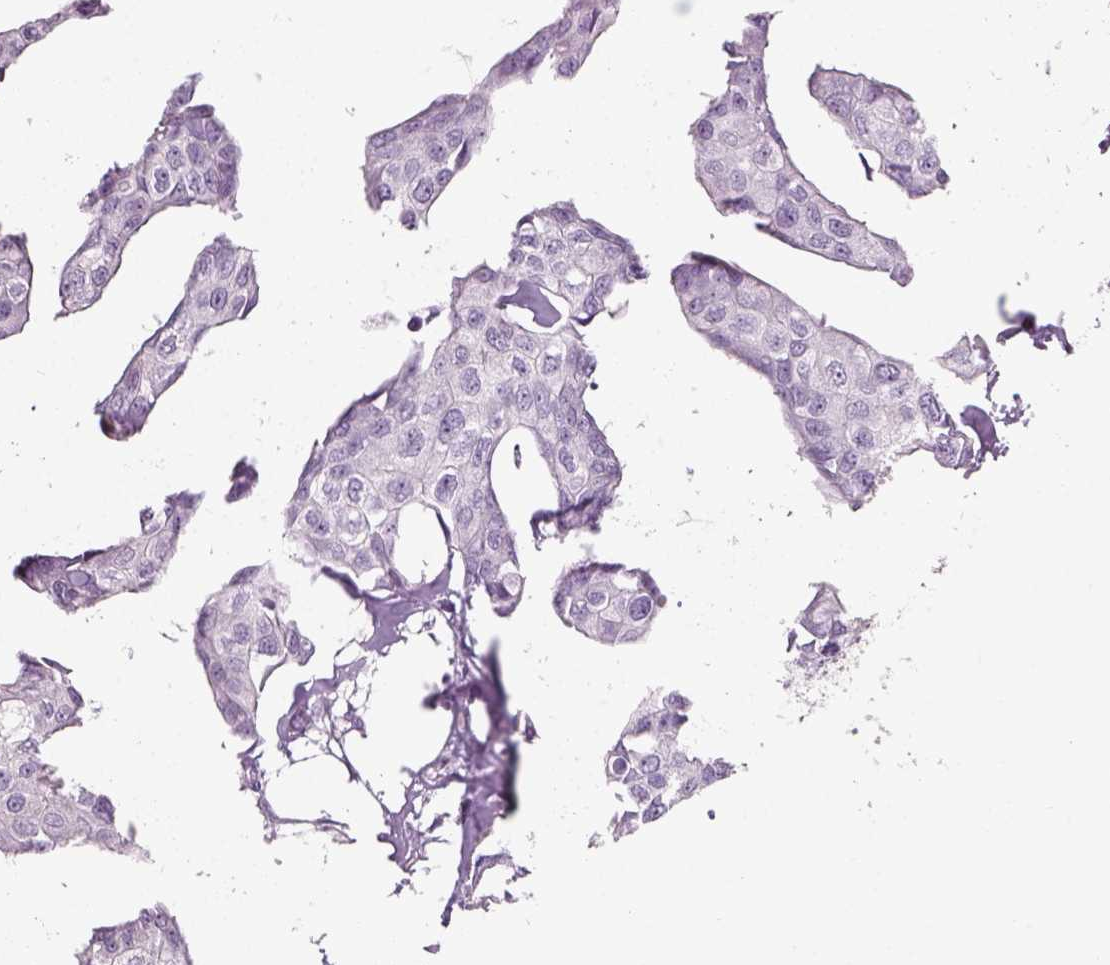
{"staining": {"intensity": "negative", "quantity": "none", "location": "none"}, "tissue": "breast cancer", "cell_type": "Tumor cells", "image_type": "cancer", "snomed": [{"axis": "morphology", "description": "Duct carcinoma"}, {"axis": "topography", "description": "Breast"}], "caption": "Image shows no significant protein expression in tumor cells of invasive ductal carcinoma (breast).", "gene": "SLC6A2", "patient": {"sex": "female", "age": 80}}